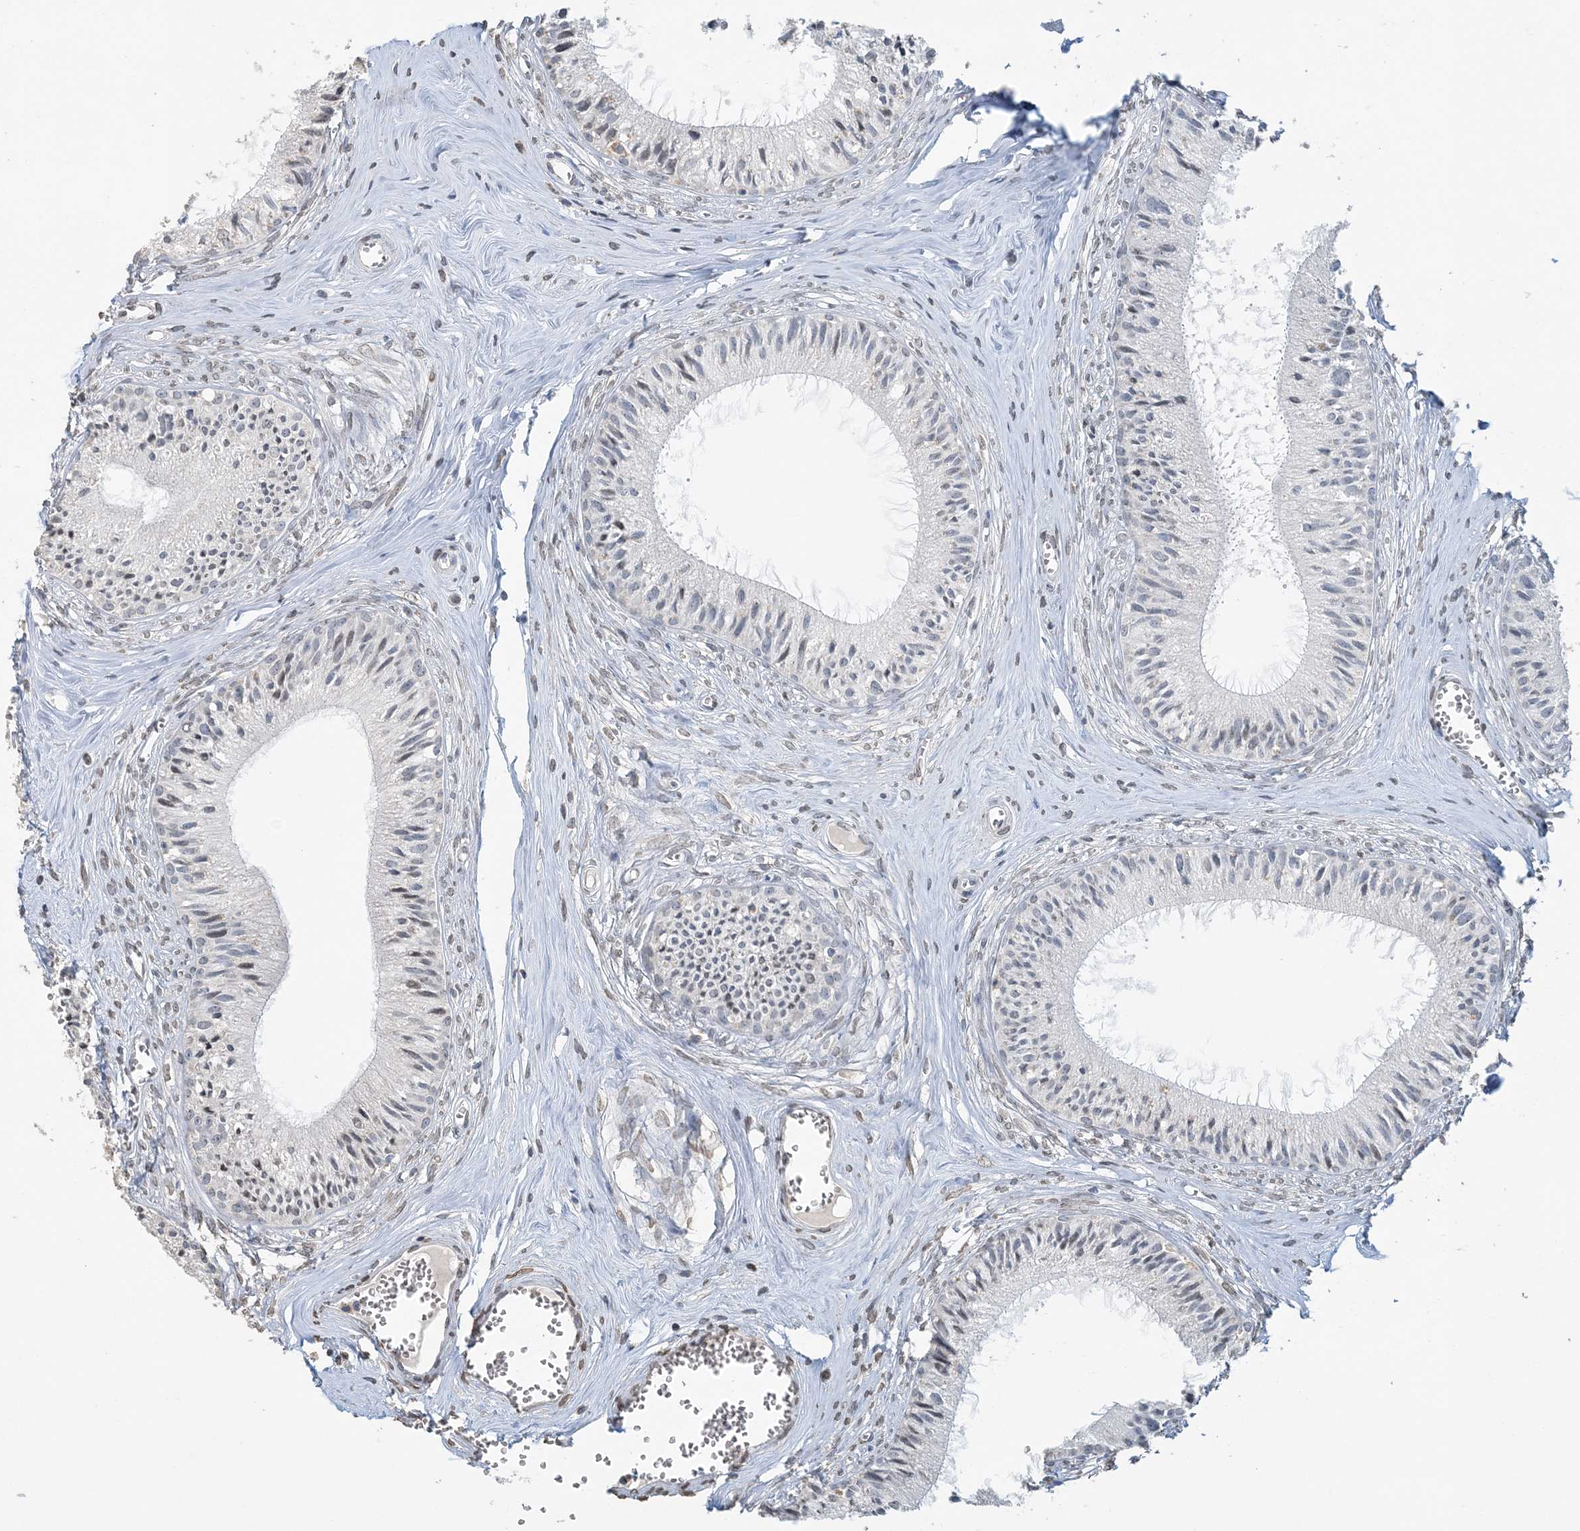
{"staining": {"intensity": "weak", "quantity": "<25%", "location": "cytoplasmic/membranous"}, "tissue": "epididymis", "cell_type": "Glandular cells", "image_type": "normal", "snomed": [{"axis": "morphology", "description": "Normal tissue, NOS"}, {"axis": "topography", "description": "Epididymis"}], "caption": "Histopathology image shows no protein expression in glandular cells of unremarkable epididymis.", "gene": "FAM110A", "patient": {"sex": "male", "age": 36}}